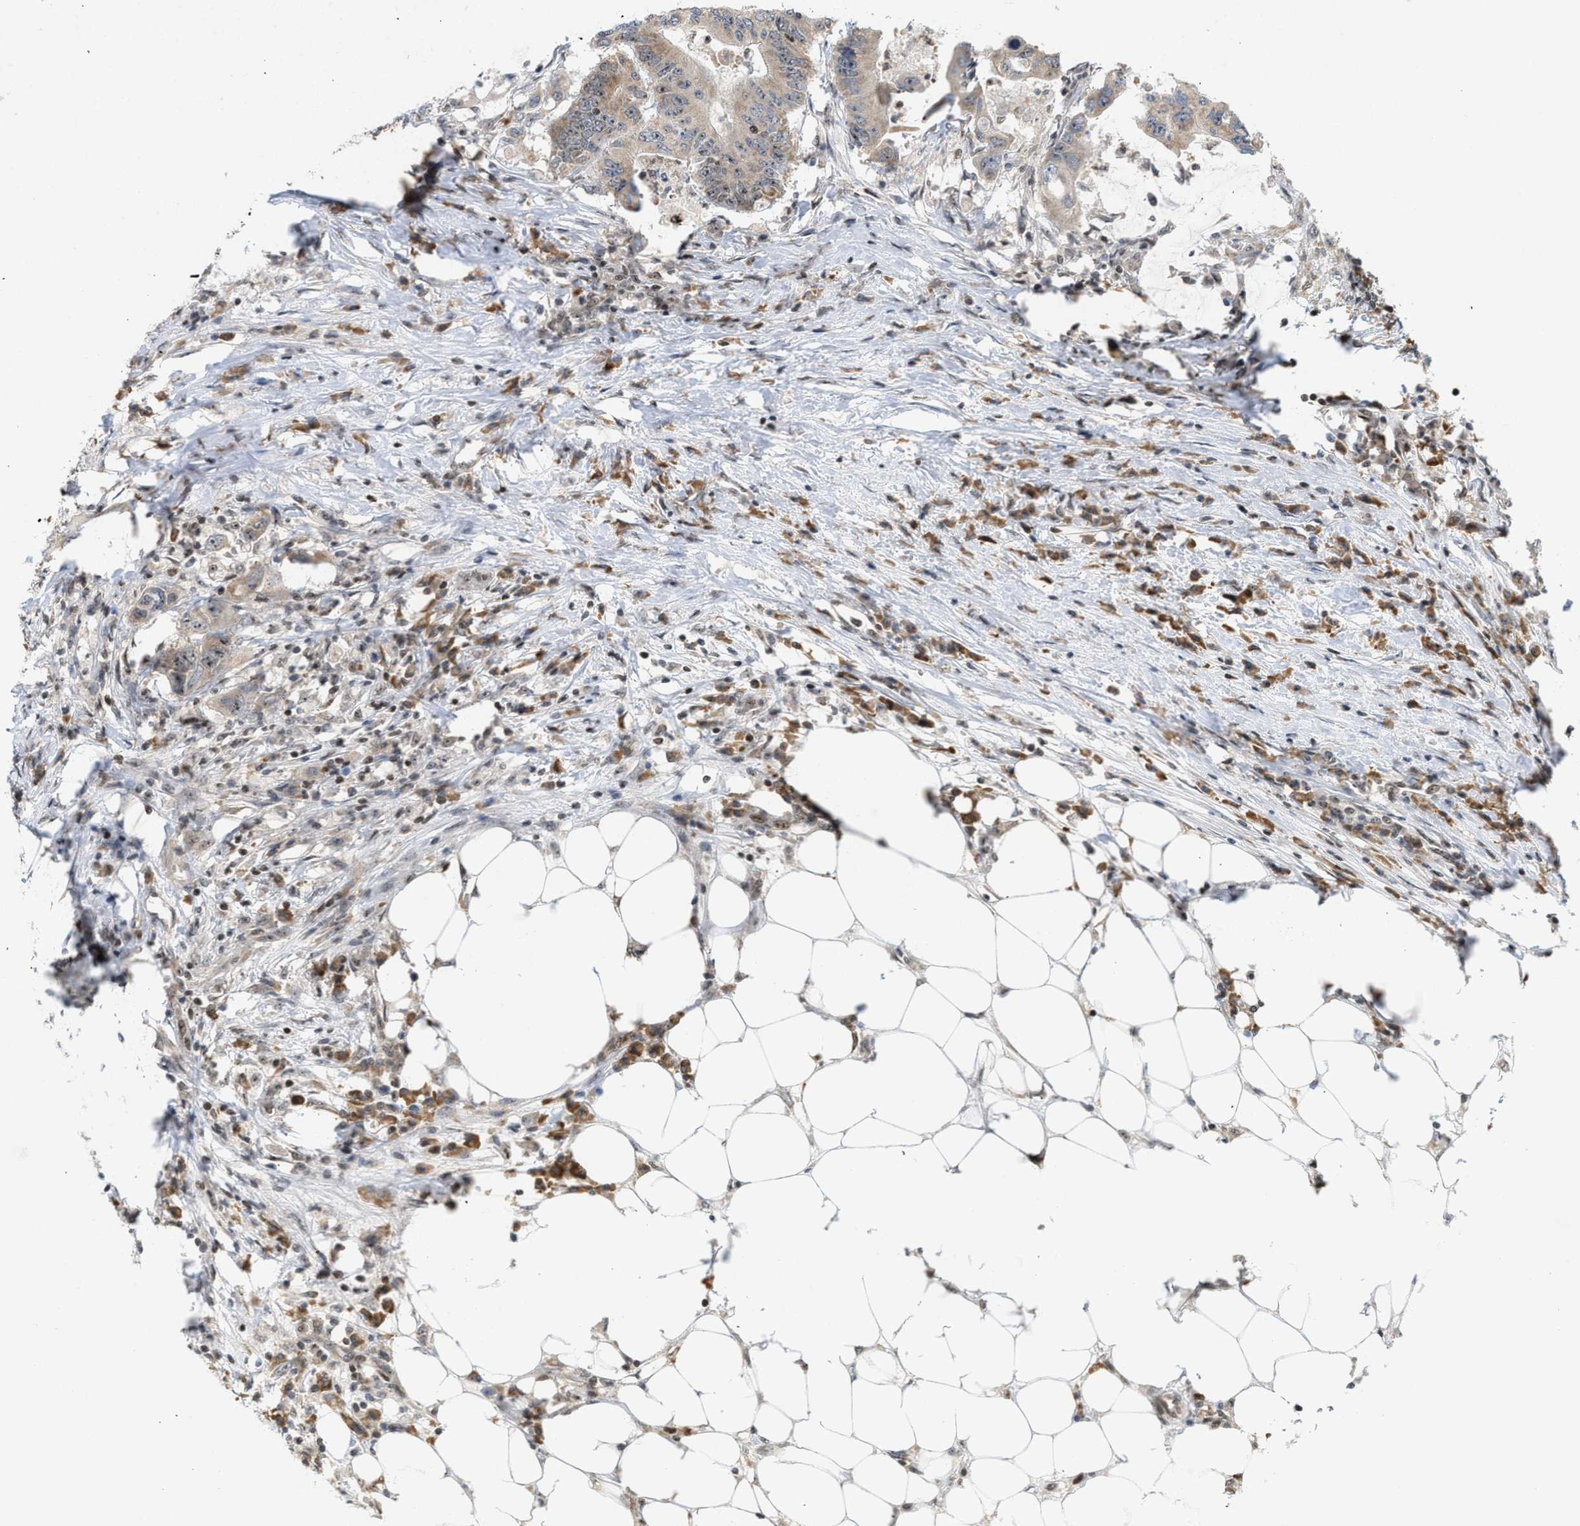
{"staining": {"intensity": "moderate", "quantity": ">75%", "location": "cytoplasmic/membranous,nuclear"}, "tissue": "colorectal cancer", "cell_type": "Tumor cells", "image_type": "cancer", "snomed": [{"axis": "morphology", "description": "Adenocarcinoma, NOS"}, {"axis": "topography", "description": "Colon"}], "caption": "The histopathology image shows a brown stain indicating the presence of a protein in the cytoplasmic/membranous and nuclear of tumor cells in colorectal cancer.", "gene": "ZNF22", "patient": {"sex": "male", "age": 71}}